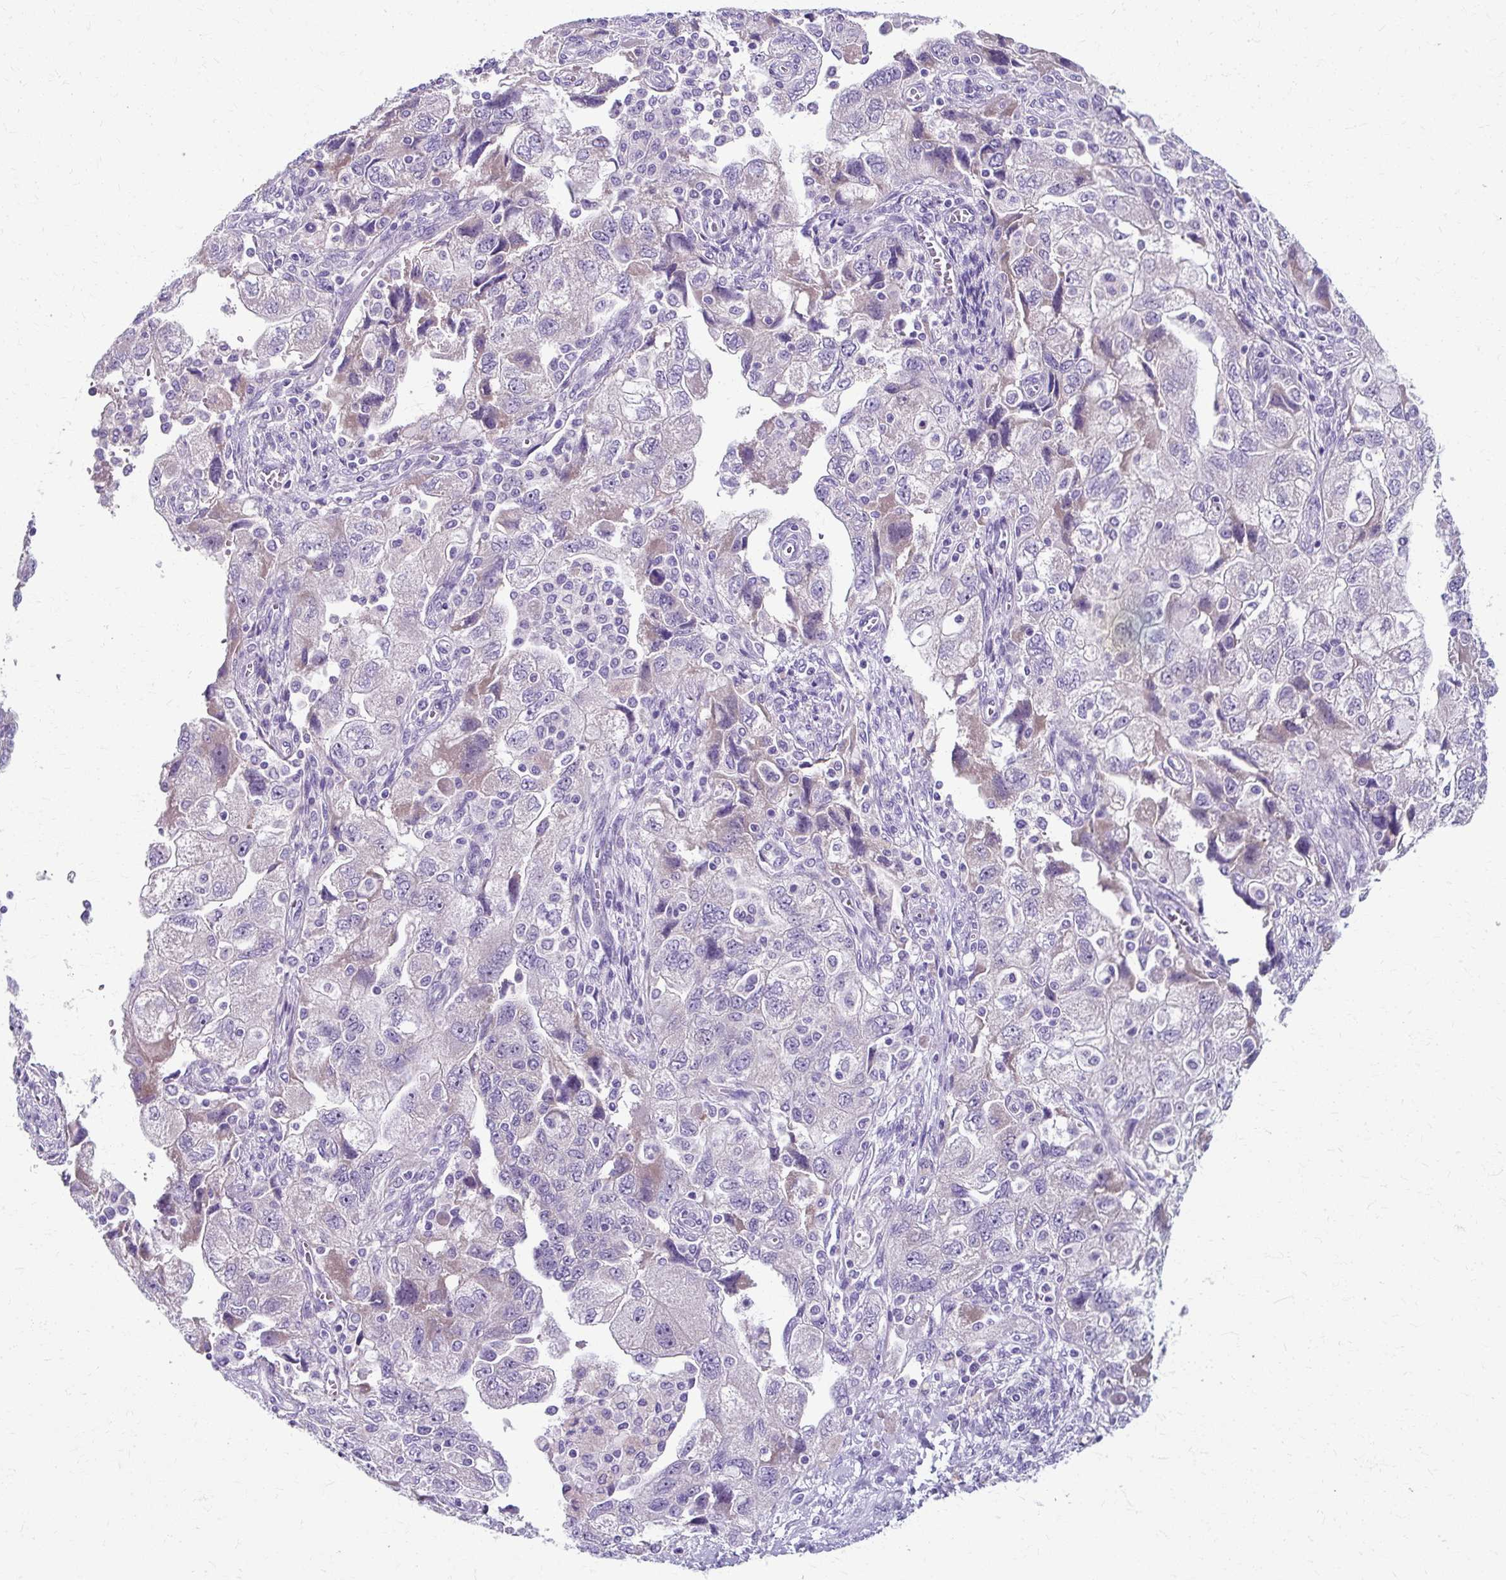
{"staining": {"intensity": "negative", "quantity": "none", "location": "none"}, "tissue": "ovarian cancer", "cell_type": "Tumor cells", "image_type": "cancer", "snomed": [{"axis": "morphology", "description": "Carcinoma, NOS"}, {"axis": "morphology", "description": "Cystadenocarcinoma, serous, NOS"}, {"axis": "topography", "description": "Ovary"}], "caption": "This is a photomicrograph of immunohistochemistry (IHC) staining of carcinoma (ovarian), which shows no expression in tumor cells.", "gene": "ZNF555", "patient": {"sex": "female", "age": 69}}